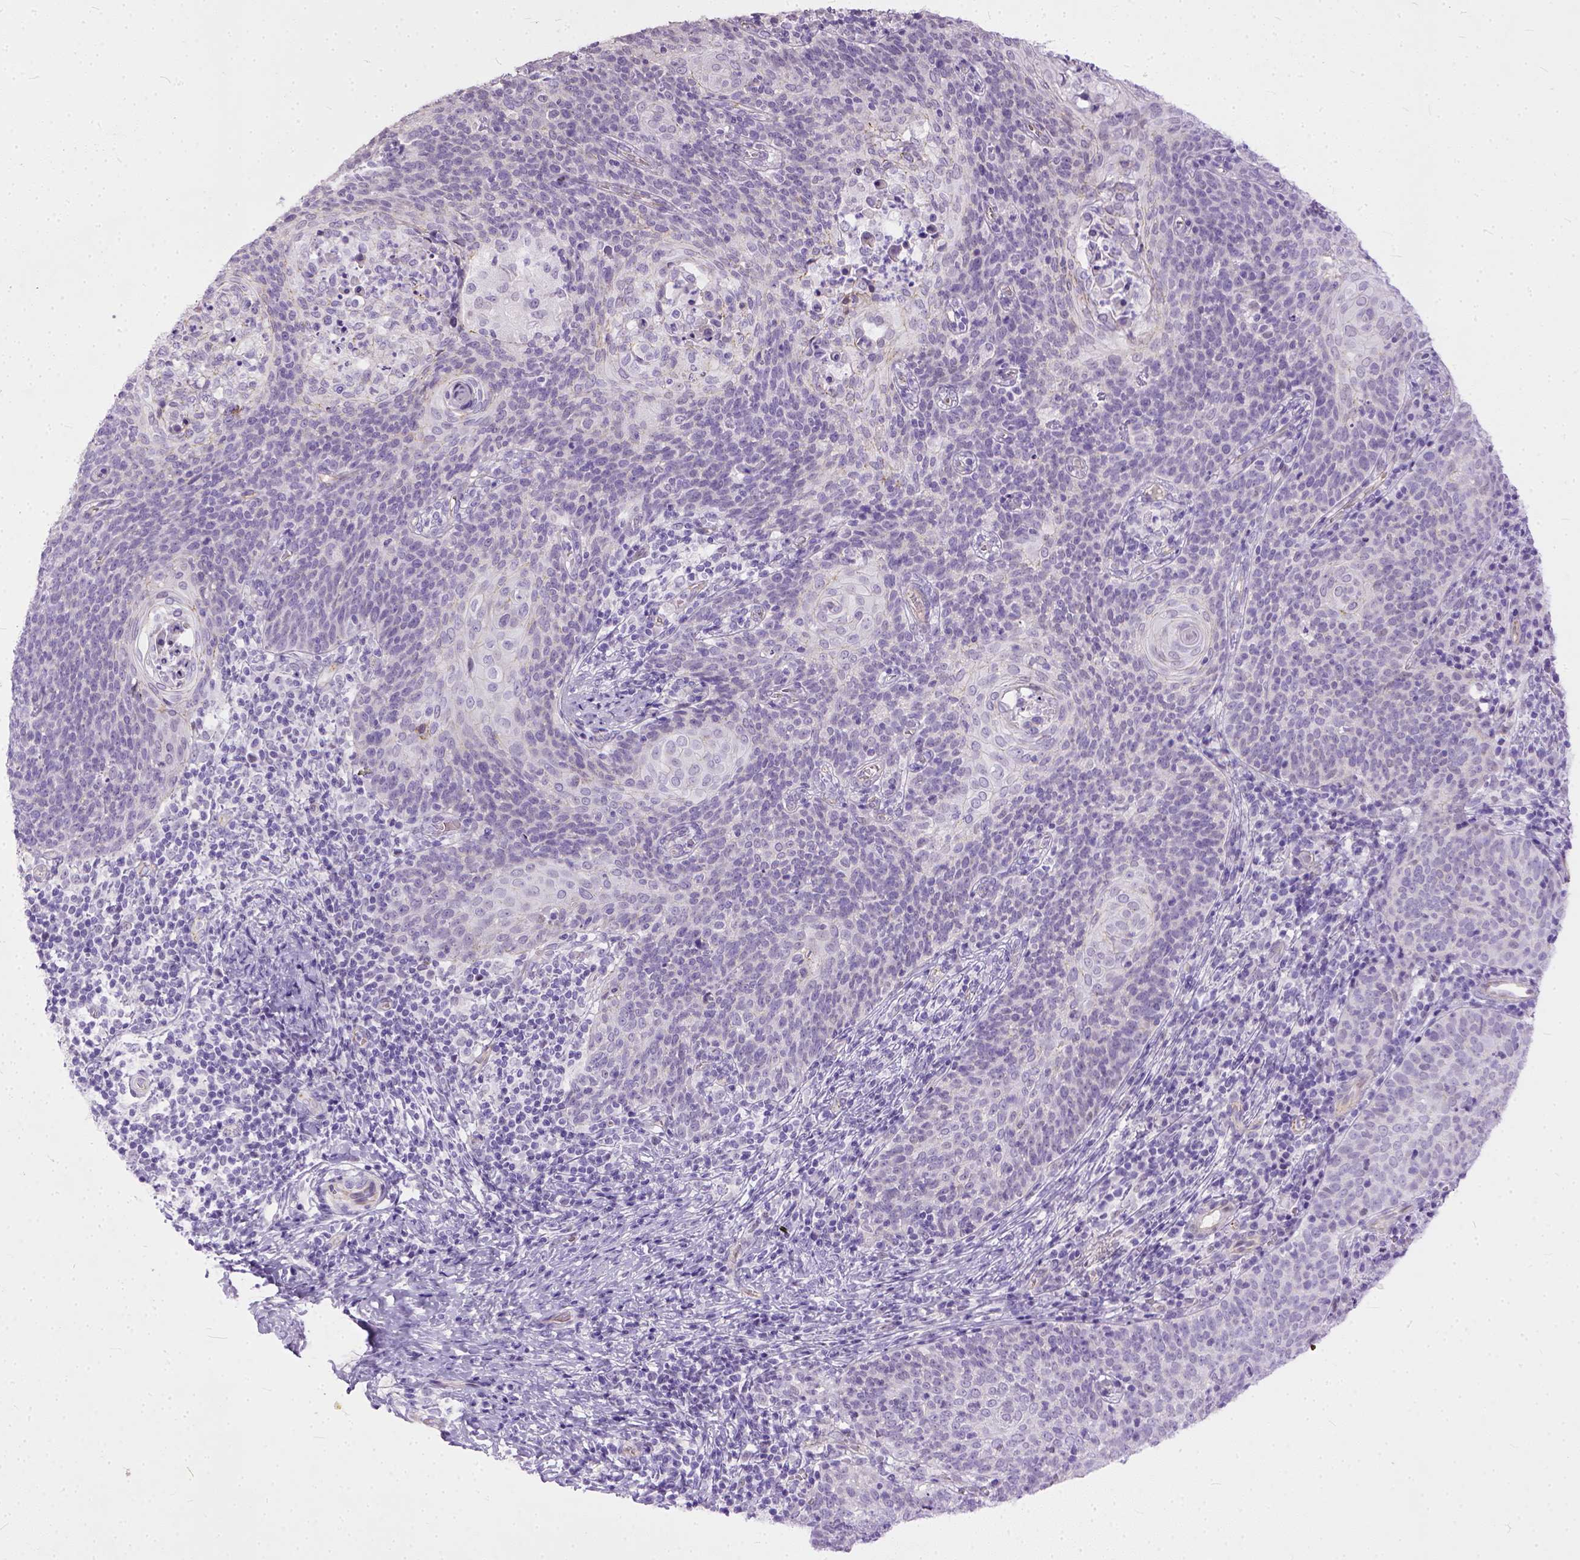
{"staining": {"intensity": "negative", "quantity": "none", "location": "none"}, "tissue": "cervical cancer", "cell_type": "Tumor cells", "image_type": "cancer", "snomed": [{"axis": "morphology", "description": "Normal tissue, NOS"}, {"axis": "morphology", "description": "Squamous cell carcinoma, NOS"}, {"axis": "topography", "description": "Cervix"}], "caption": "An immunohistochemistry micrograph of cervical squamous cell carcinoma is shown. There is no staining in tumor cells of cervical squamous cell carcinoma.", "gene": "ADGRF1", "patient": {"sex": "female", "age": 39}}